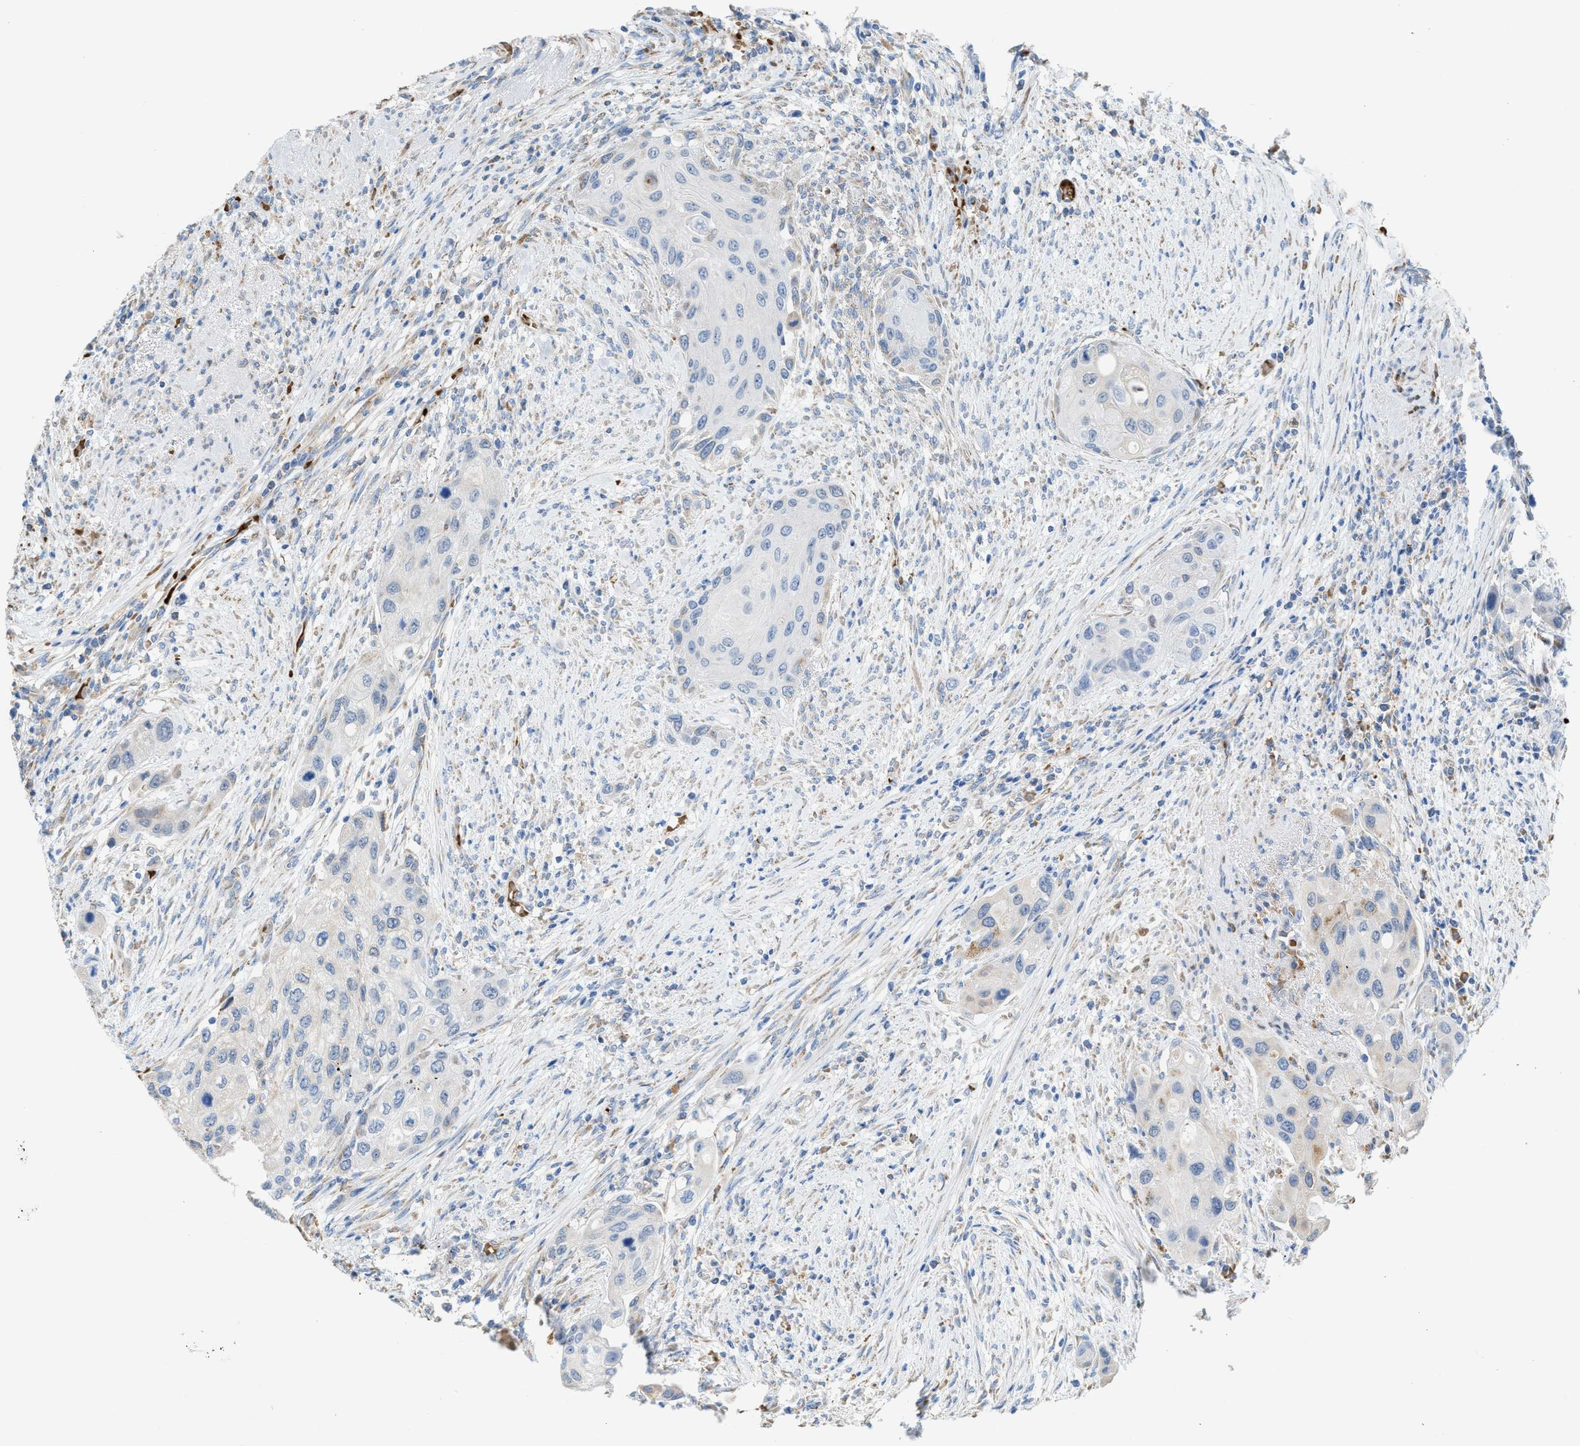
{"staining": {"intensity": "negative", "quantity": "none", "location": "none"}, "tissue": "urothelial cancer", "cell_type": "Tumor cells", "image_type": "cancer", "snomed": [{"axis": "morphology", "description": "Urothelial carcinoma, High grade"}, {"axis": "topography", "description": "Urinary bladder"}], "caption": "This is an immunohistochemistry photomicrograph of human high-grade urothelial carcinoma. There is no positivity in tumor cells.", "gene": "CA3", "patient": {"sex": "female", "age": 56}}